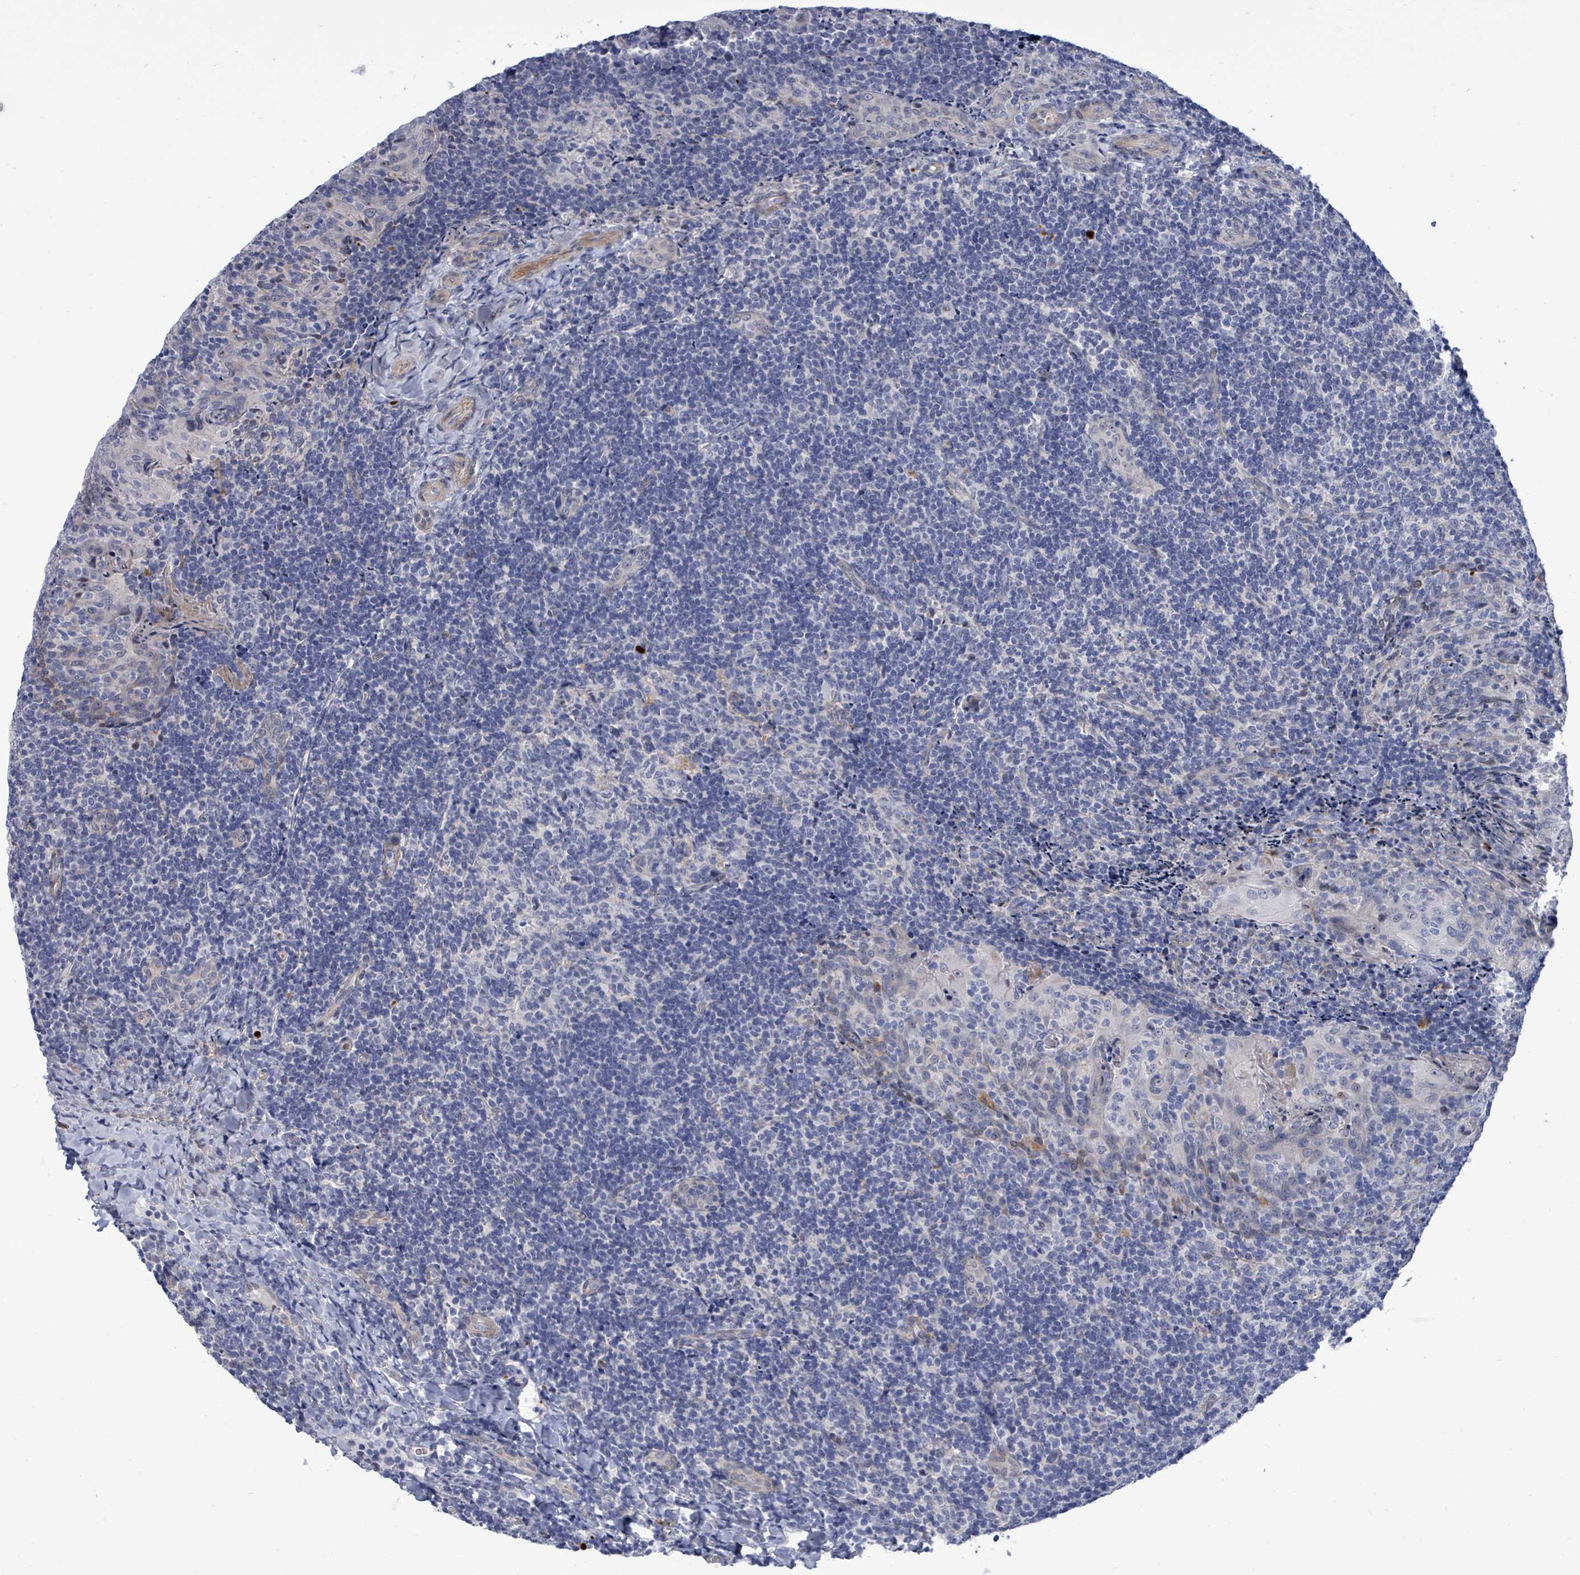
{"staining": {"intensity": "negative", "quantity": "none", "location": "none"}, "tissue": "tonsil", "cell_type": "Germinal center cells", "image_type": "normal", "snomed": [{"axis": "morphology", "description": "Normal tissue, NOS"}, {"axis": "topography", "description": "Tonsil"}], "caption": "This is an immunohistochemistry image of unremarkable human tonsil. There is no positivity in germinal center cells.", "gene": "CT45A10", "patient": {"sex": "male", "age": 17}}